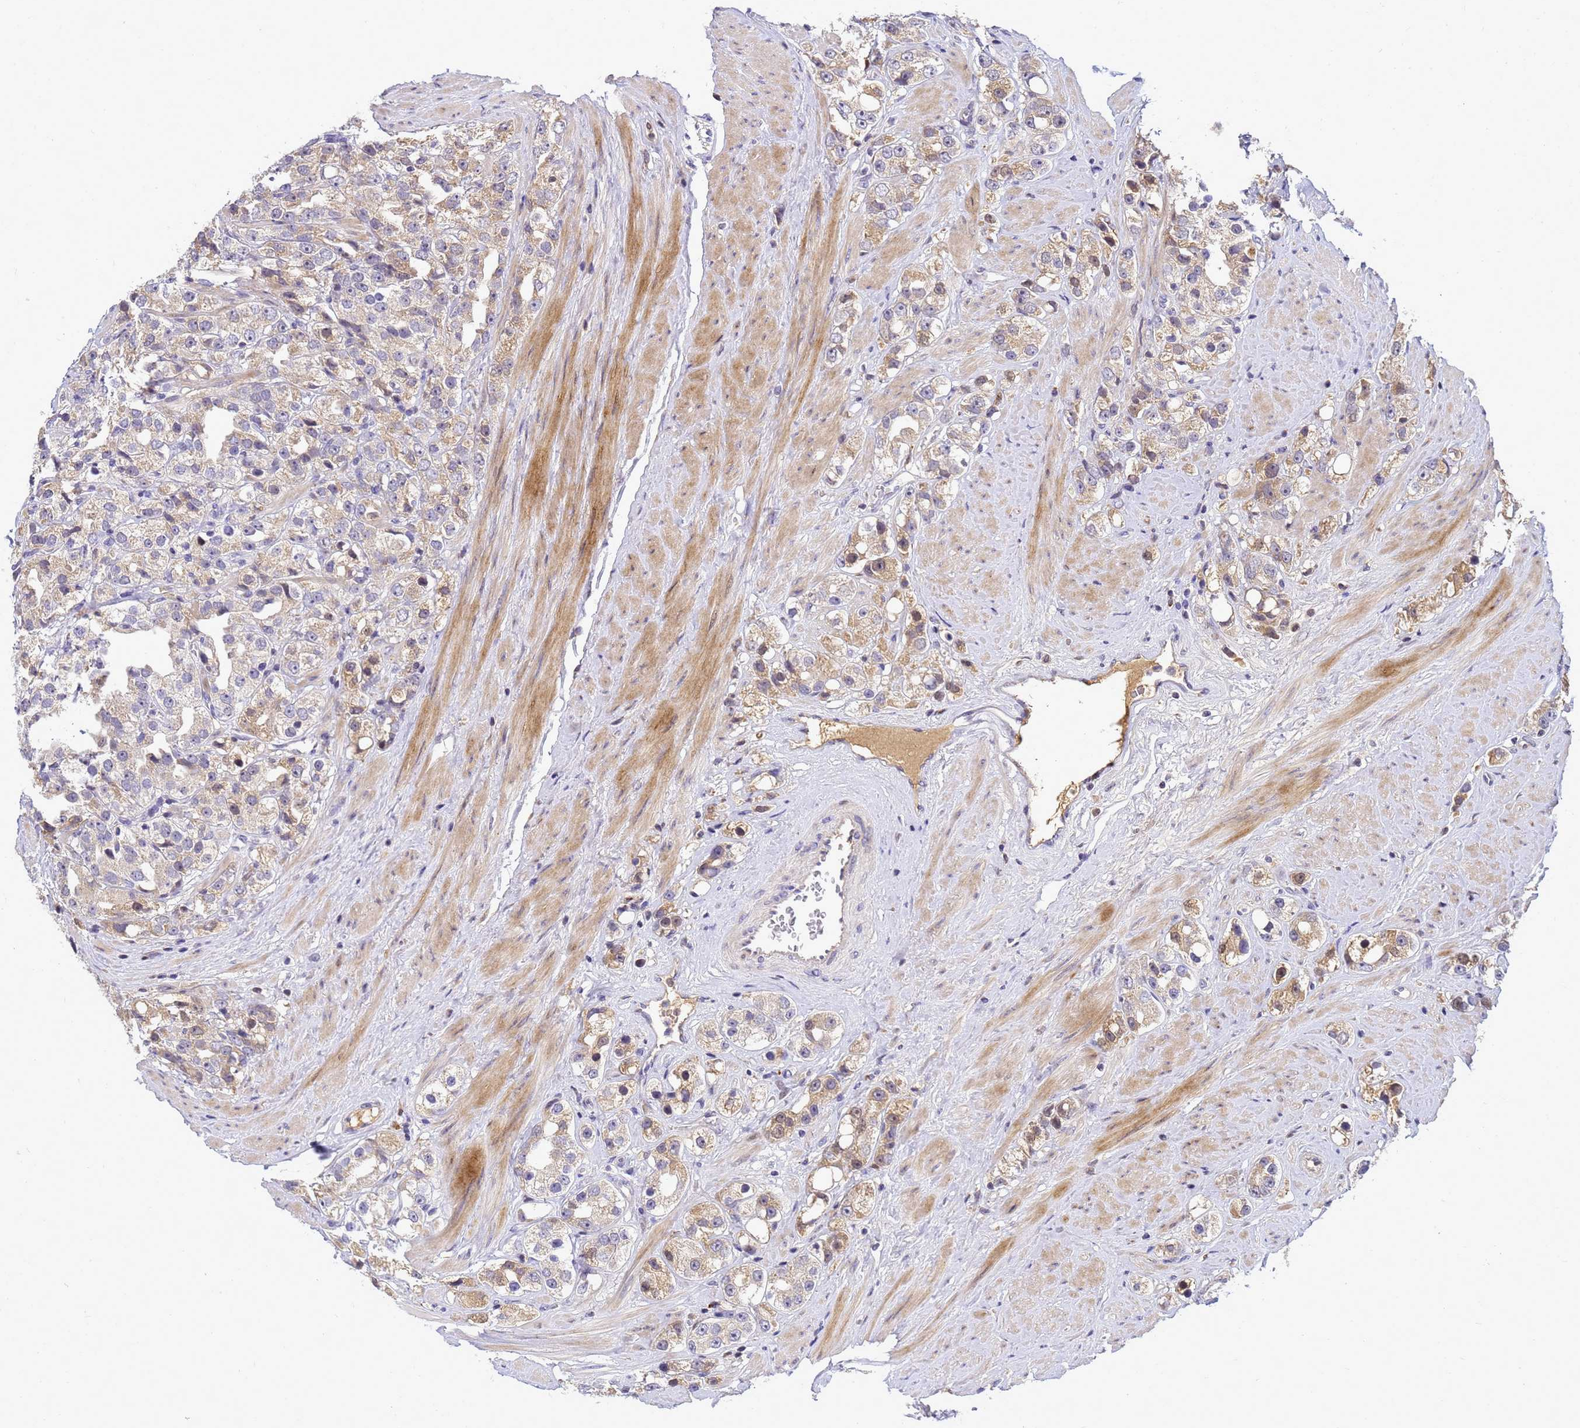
{"staining": {"intensity": "weak", "quantity": ">75%", "location": "cytoplasmic/membranous"}, "tissue": "prostate cancer", "cell_type": "Tumor cells", "image_type": "cancer", "snomed": [{"axis": "morphology", "description": "Adenocarcinoma, NOS"}, {"axis": "topography", "description": "Prostate"}], "caption": "Immunohistochemistry (IHC) photomicrograph of neoplastic tissue: prostate cancer (adenocarcinoma) stained using immunohistochemistry displays low levels of weak protein expression localized specifically in the cytoplasmic/membranous of tumor cells, appearing as a cytoplasmic/membranous brown color.", "gene": "TMEM74B", "patient": {"sex": "male", "age": 79}}